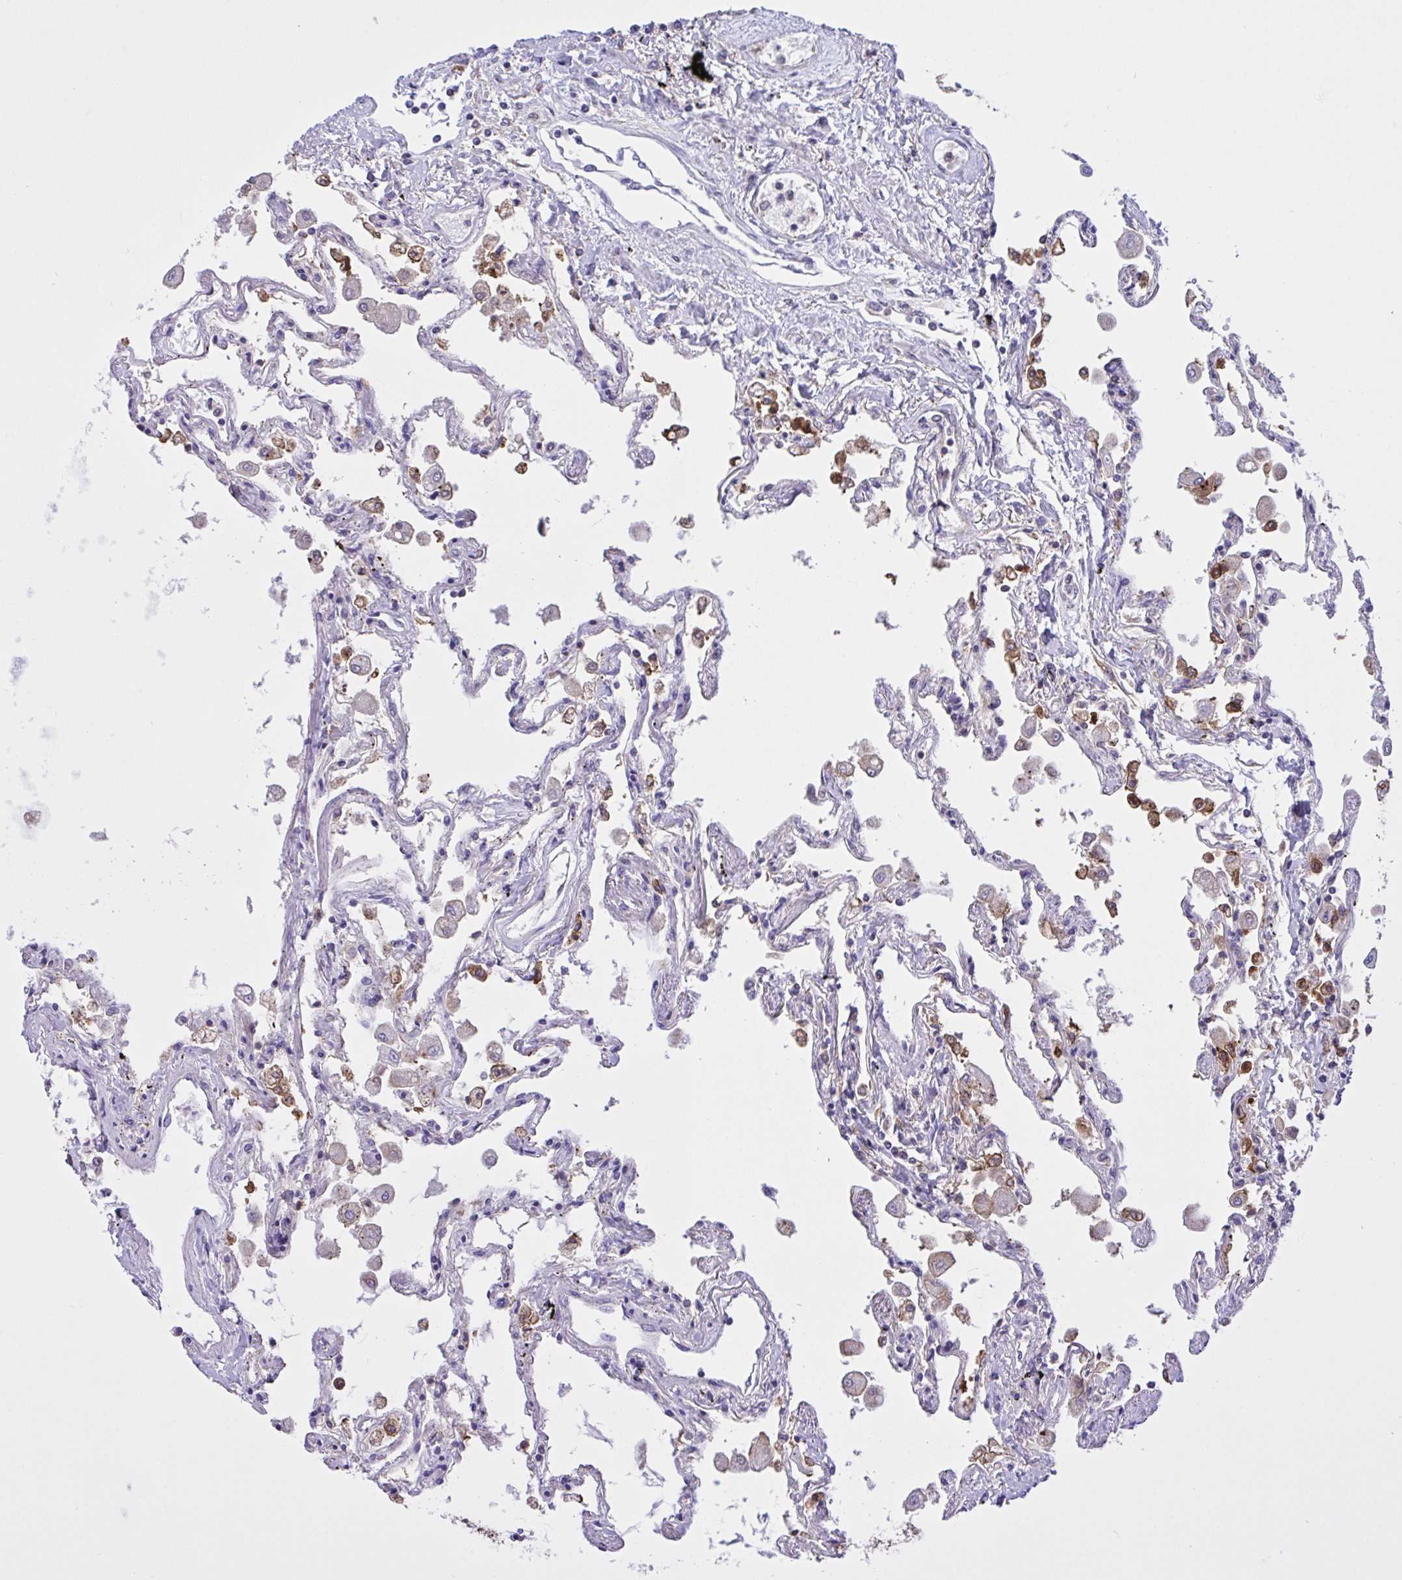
{"staining": {"intensity": "strong", "quantity": "<25%", "location": "cytoplasmic/membranous"}, "tissue": "lung", "cell_type": "Alveolar cells", "image_type": "normal", "snomed": [{"axis": "morphology", "description": "Normal tissue, NOS"}, {"axis": "morphology", "description": "Adenocarcinoma, NOS"}, {"axis": "topography", "description": "Cartilage tissue"}, {"axis": "topography", "description": "Lung"}], "caption": "DAB immunohistochemical staining of normal lung reveals strong cytoplasmic/membranous protein positivity in about <25% of alveolar cells.", "gene": "OR51M1", "patient": {"sex": "female", "age": 67}}